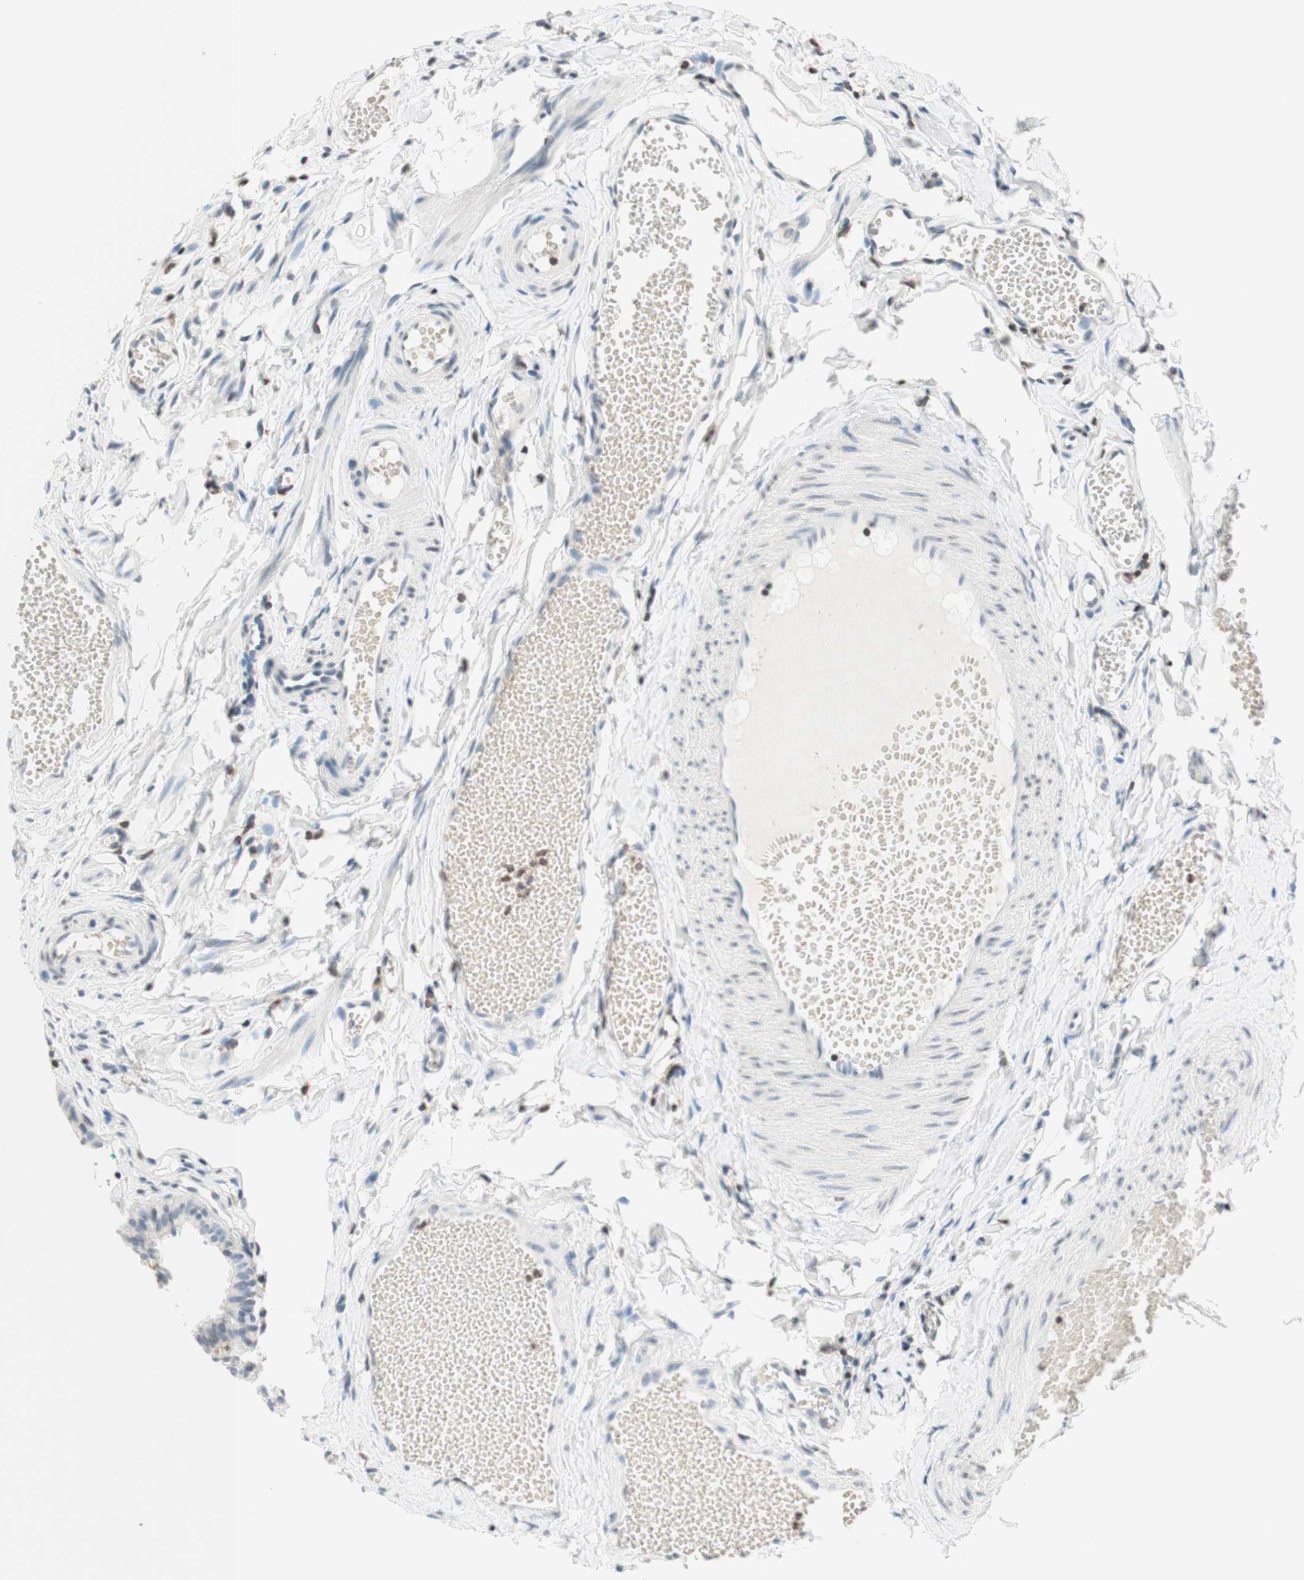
{"staining": {"intensity": "weak", "quantity": "<25%", "location": "cytoplasmic/membranous"}, "tissue": "fallopian tube", "cell_type": "Glandular cells", "image_type": "normal", "snomed": [{"axis": "morphology", "description": "Normal tissue, NOS"}, {"axis": "topography", "description": "Fallopian tube"}, {"axis": "topography", "description": "Placenta"}], "caption": "A high-resolution photomicrograph shows immunohistochemistry staining of unremarkable fallopian tube, which shows no significant positivity in glandular cells. (DAB immunohistochemistry with hematoxylin counter stain).", "gene": "WIPF1", "patient": {"sex": "female", "age": 34}}